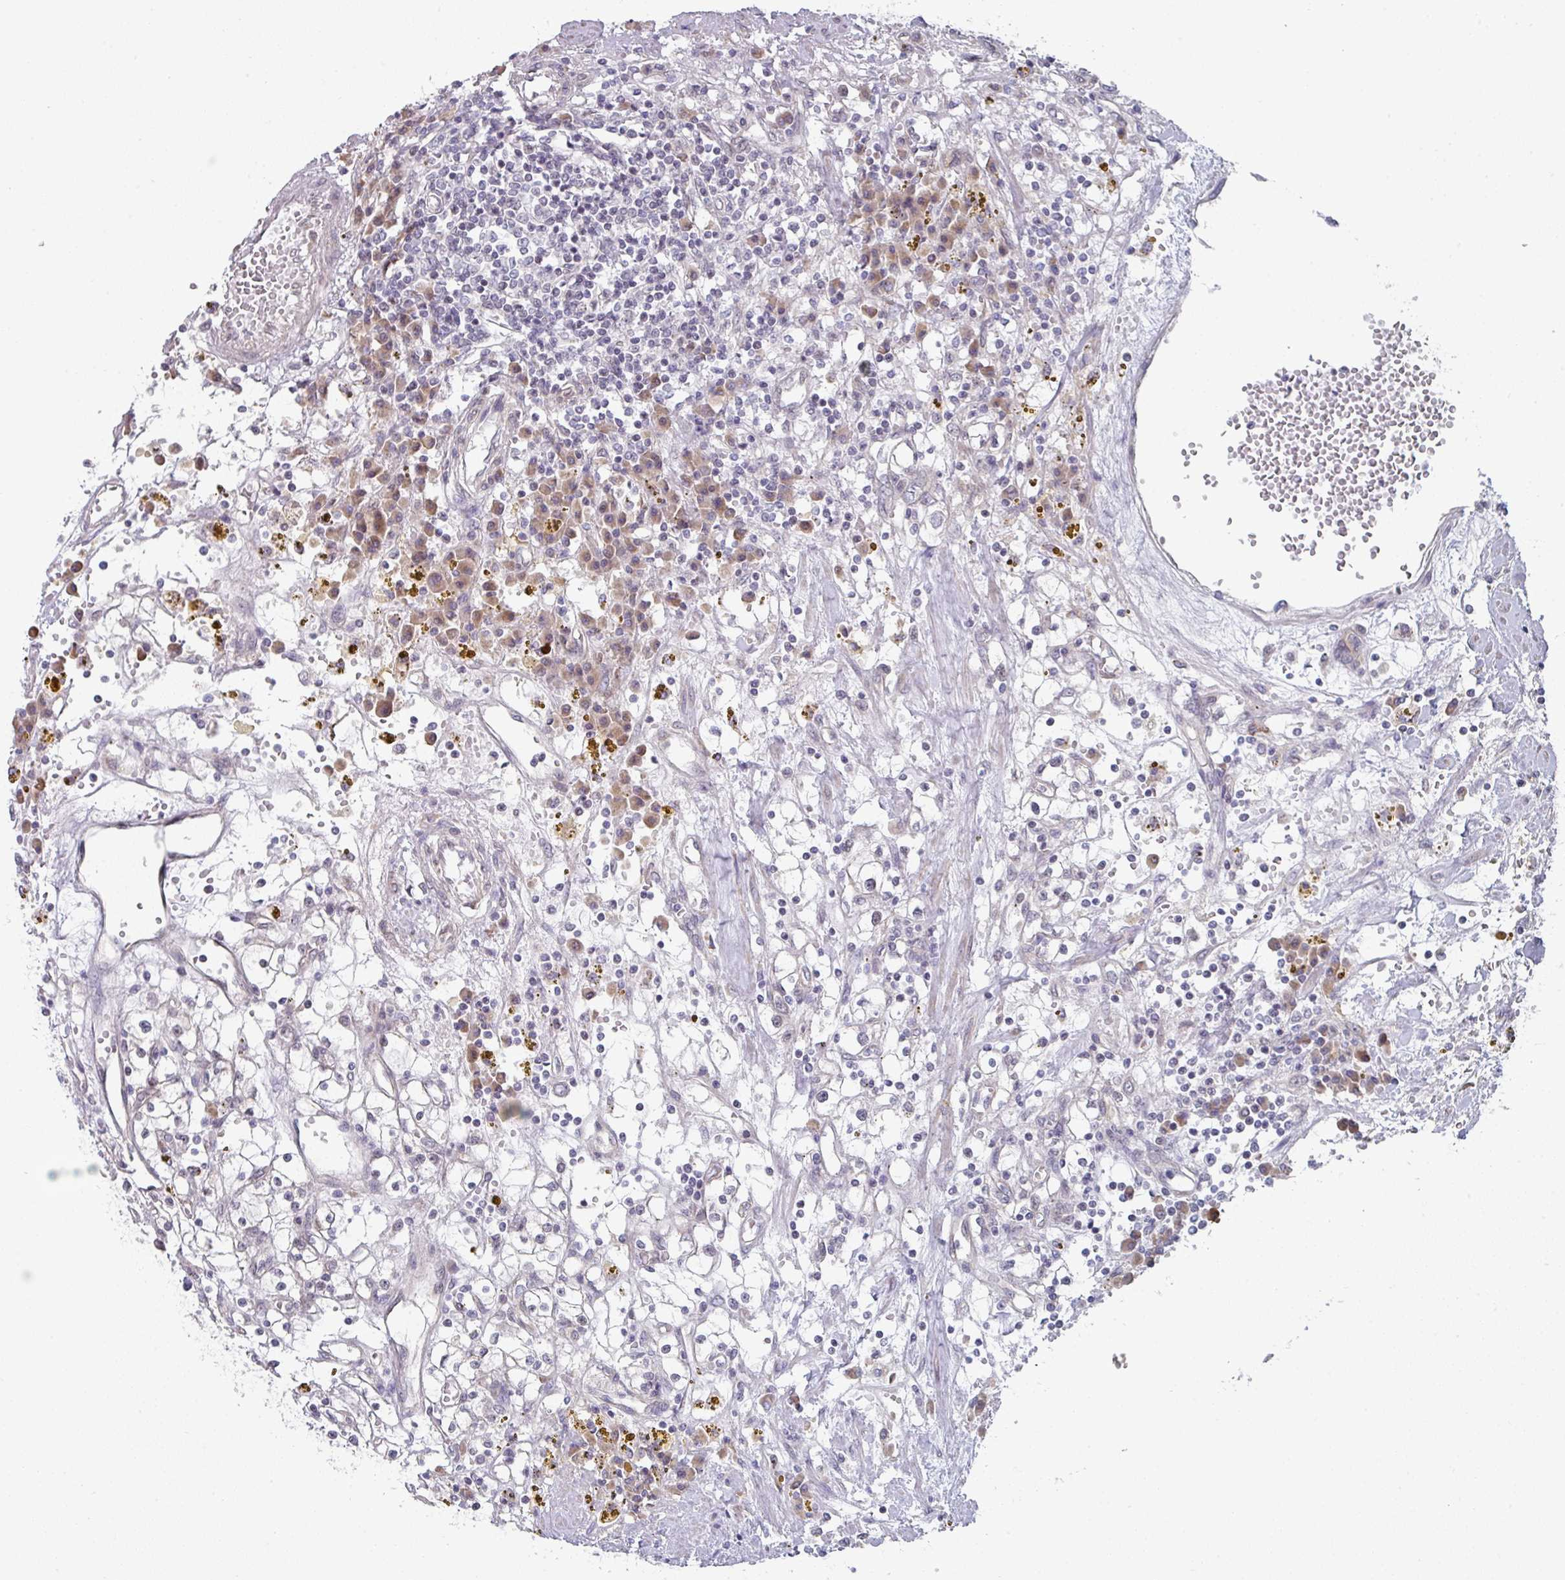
{"staining": {"intensity": "negative", "quantity": "none", "location": "none"}, "tissue": "renal cancer", "cell_type": "Tumor cells", "image_type": "cancer", "snomed": [{"axis": "morphology", "description": "Adenocarcinoma, NOS"}, {"axis": "topography", "description": "Kidney"}], "caption": "An image of human renal cancer (adenocarcinoma) is negative for staining in tumor cells. (Brightfield microscopy of DAB immunohistochemistry (IHC) at high magnification).", "gene": "TMED5", "patient": {"sex": "male", "age": 56}}